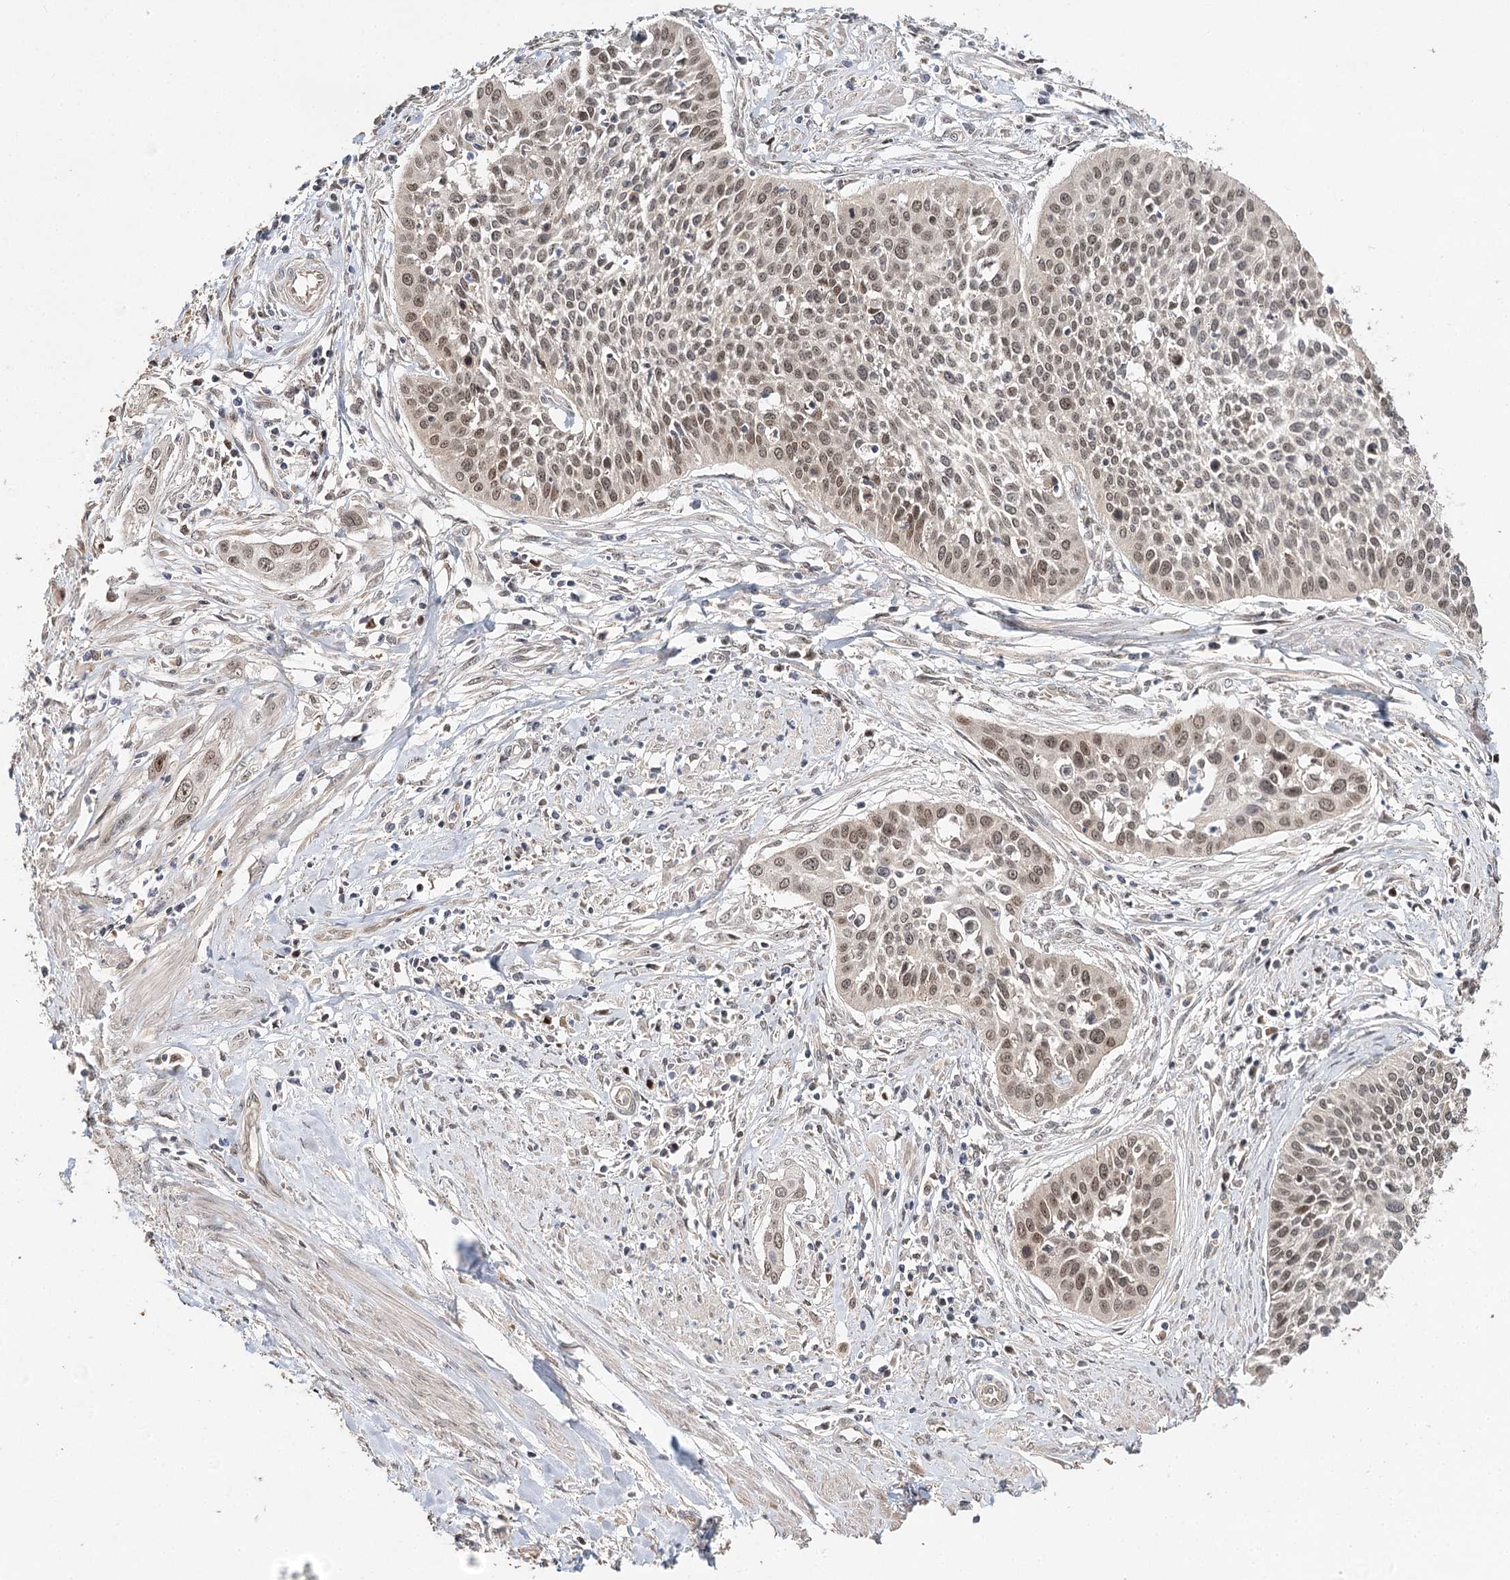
{"staining": {"intensity": "moderate", "quantity": ">75%", "location": "nuclear"}, "tissue": "cervical cancer", "cell_type": "Tumor cells", "image_type": "cancer", "snomed": [{"axis": "morphology", "description": "Squamous cell carcinoma, NOS"}, {"axis": "topography", "description": "Cervix"}], "caption": "Immunohistochemistry (IHC) of human cervical squamous cell carcinoma shows medium levels of moderate nuclear staining in approximately >75% of tumor cells.", "gene": "NOPCHAP1", "patient": {"sex": "female", "age": 34}}